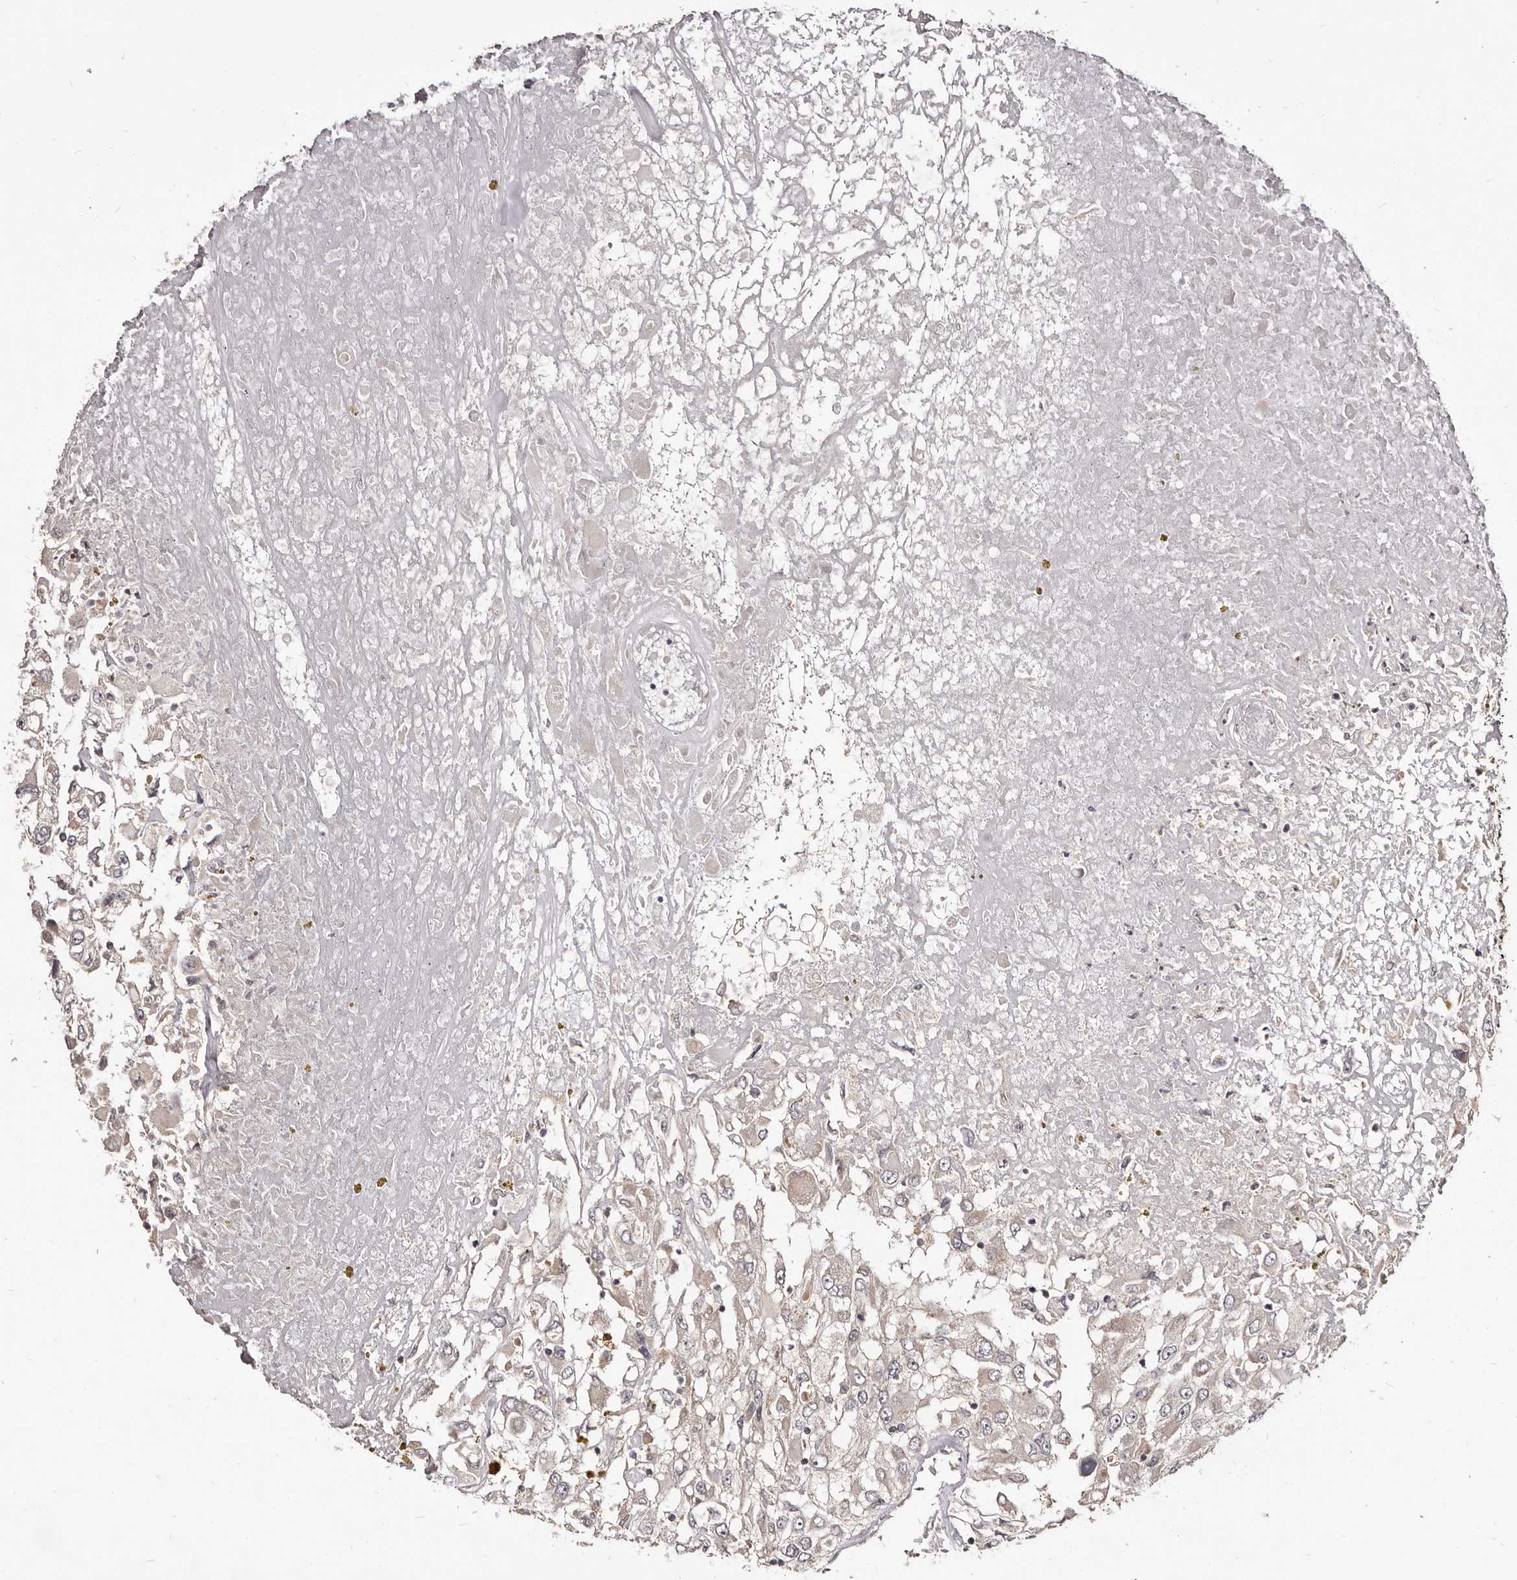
{"staining": {"intensity": "weak", "quantity": ">75%", "location": "cytoplasmic/membranous"}, "tissue": "renal cancer", "cell_type": "Tumor cells", "image_type": "cancer", "snomed": [{"axis": "morphology", "description": "Adenocarcinoma, NOS"}, {"axis": "topography", "description": "Kidney"}], "caption": "Renal cancer (adenocarcinoma) tissue reveals weak cytoplasmic/membranous positivity in about >75% of tumor cells (DAB IHC with brightfield microscopy, high magnification).", "gene": "MDP1", "patient": {"sex": "female", "age": 52}}